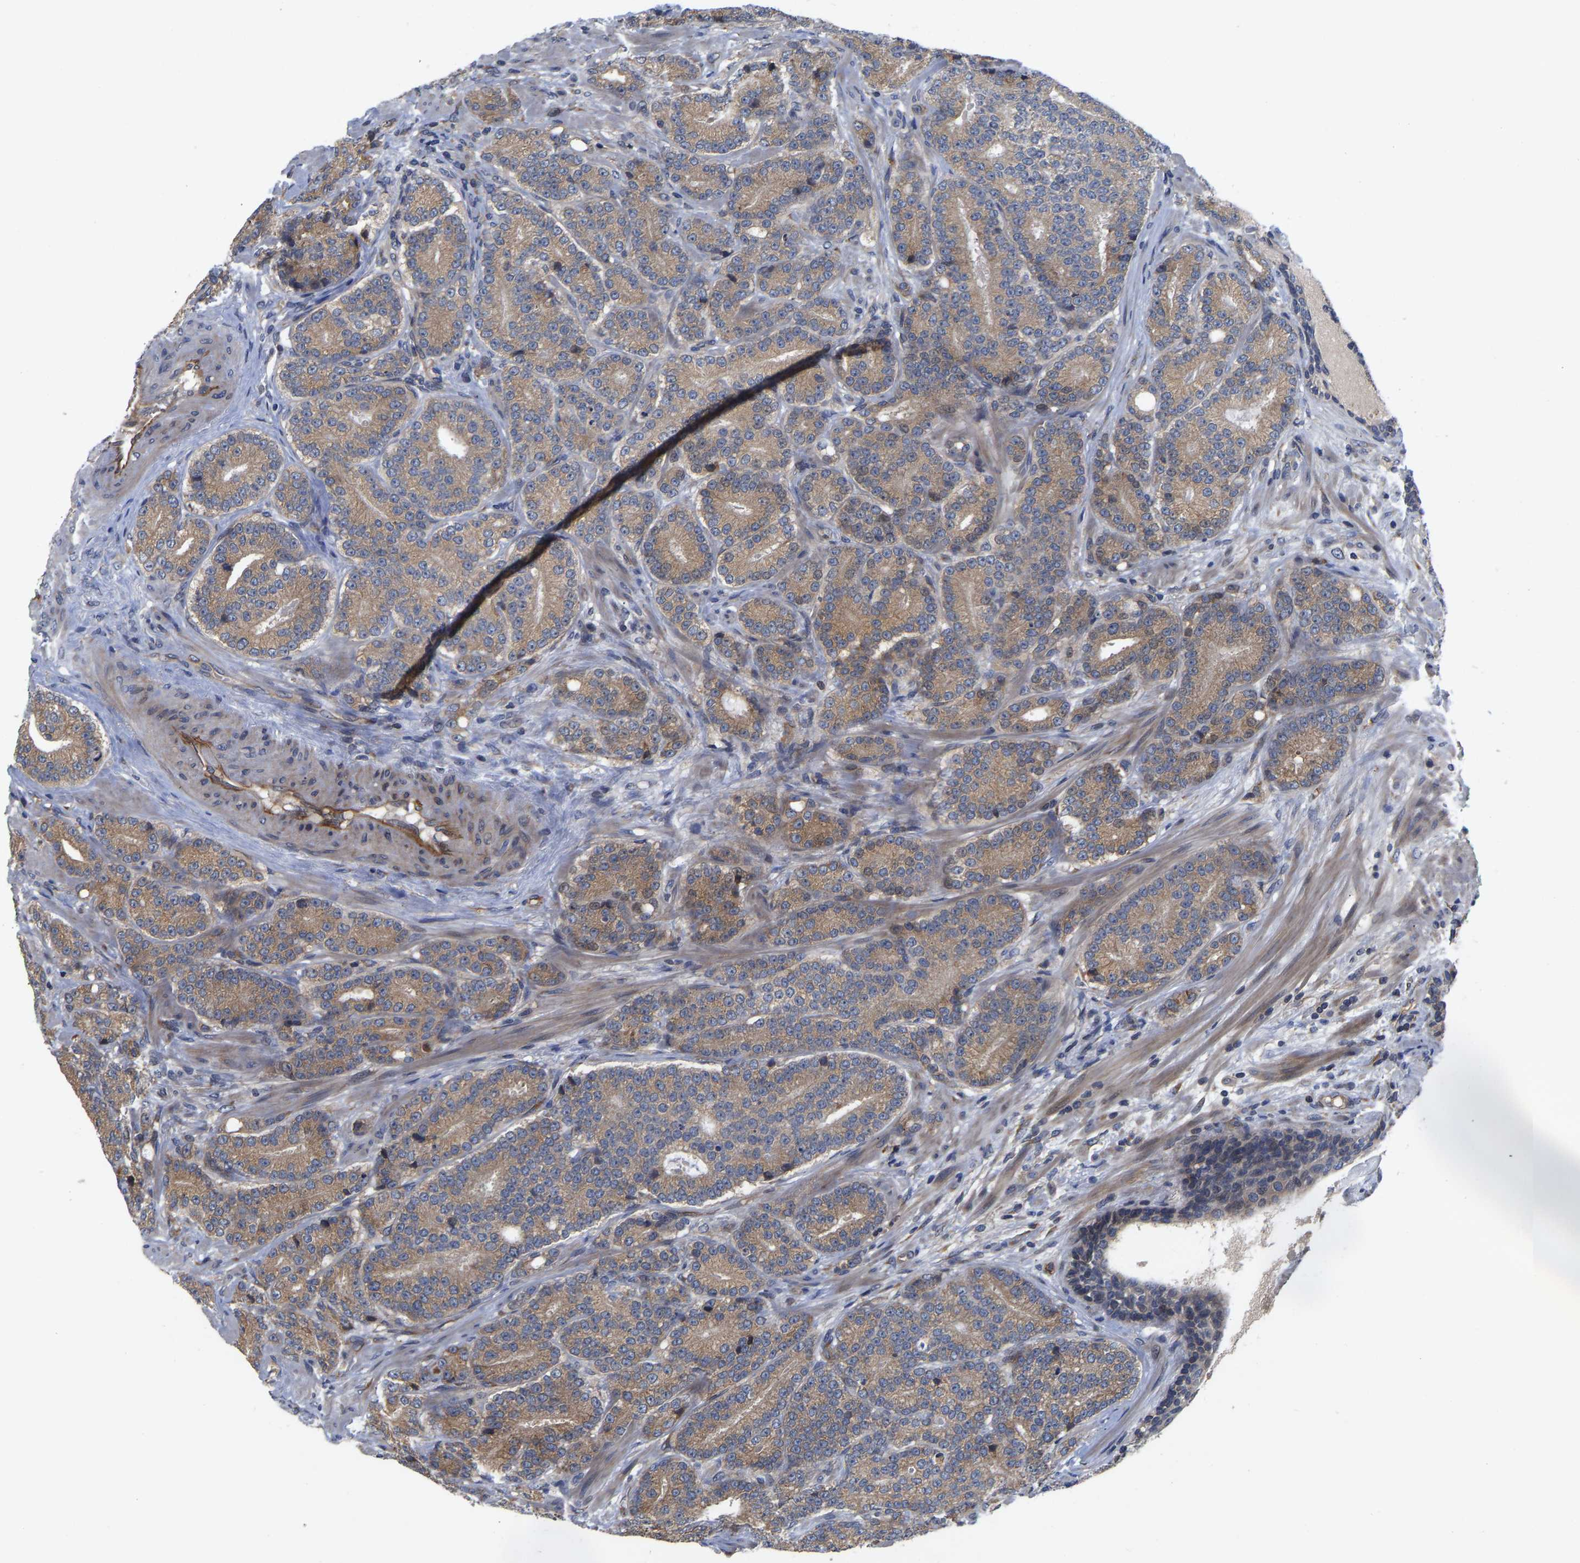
{"staining": {"intensity": "moderate", "quantity": ">75%", "location": "cytoplasmic/membranous"}, "tissue": "prostate cancer", "cell_type": "Tumor cells", "image_type": "cancer", "snomed": [{"axis": "morphology", "description": "Adenocarcinoma, High grade"}, {"axis": "topography", "description": "Prostate"}], "caption": "A micrograph showing moderate cytoplasmic/membranous expression in approximately >75% of tumor cells in prostate cancer (high-grade adenocarcinoma), as visualized by brown immunohistochemical staining.", "gene": "FRRS1", "patient": {"sex": "male", "age": 61}}